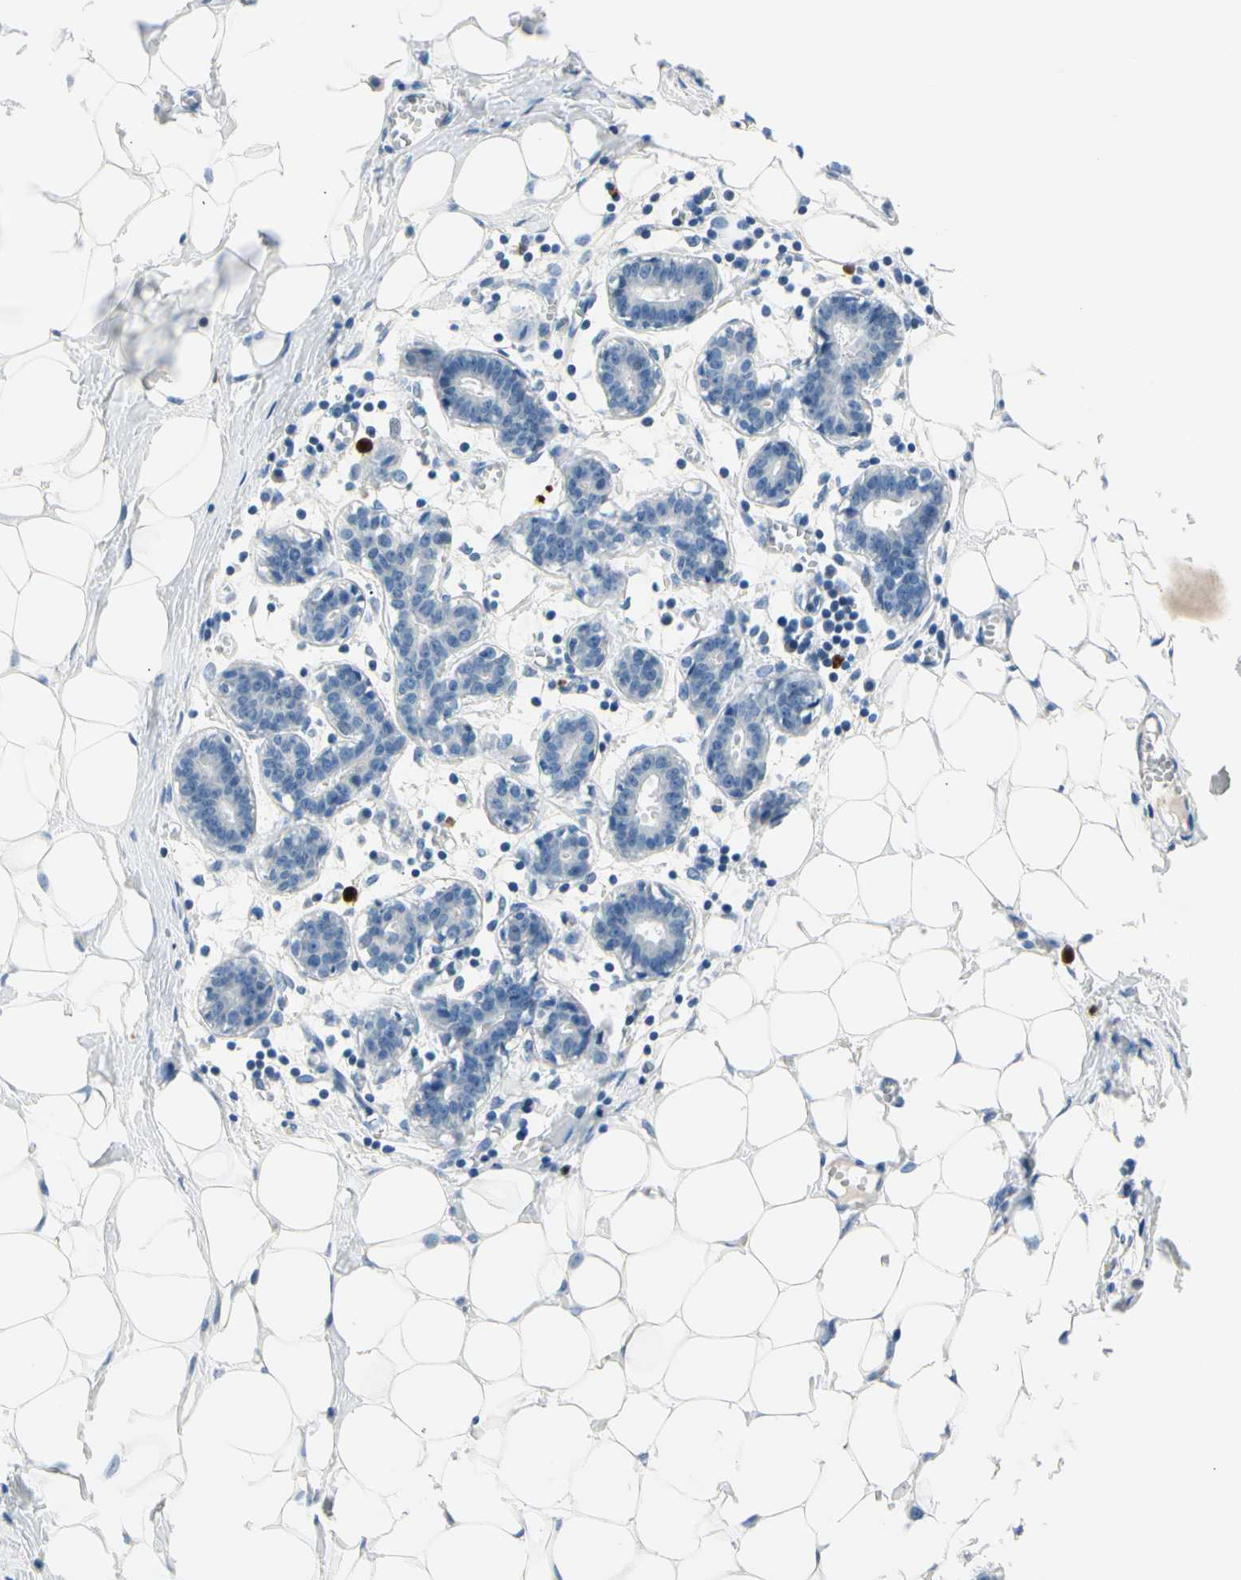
{"staining": {"intensity": "negative", "quantity": "none", "location": "none"}, "tissue": "breast", "cell_type": "Adipocytes", "image_type": "normal", "snomed": [{"axis": "morphology", "description": "Normal tissue, NOS"}, {"axis": "topography", "description": "Breast"}], "caption": "Breast was stained to show a protein in brown. There is no significant expression in adipocytes. Brightfield microscopy of immunohistochemistry stained with DAB (brown) and hematoxylin (blue), captured at high magnification.", "gene": "TRAF5", "patient": {"sex": "female", "age": 27}}